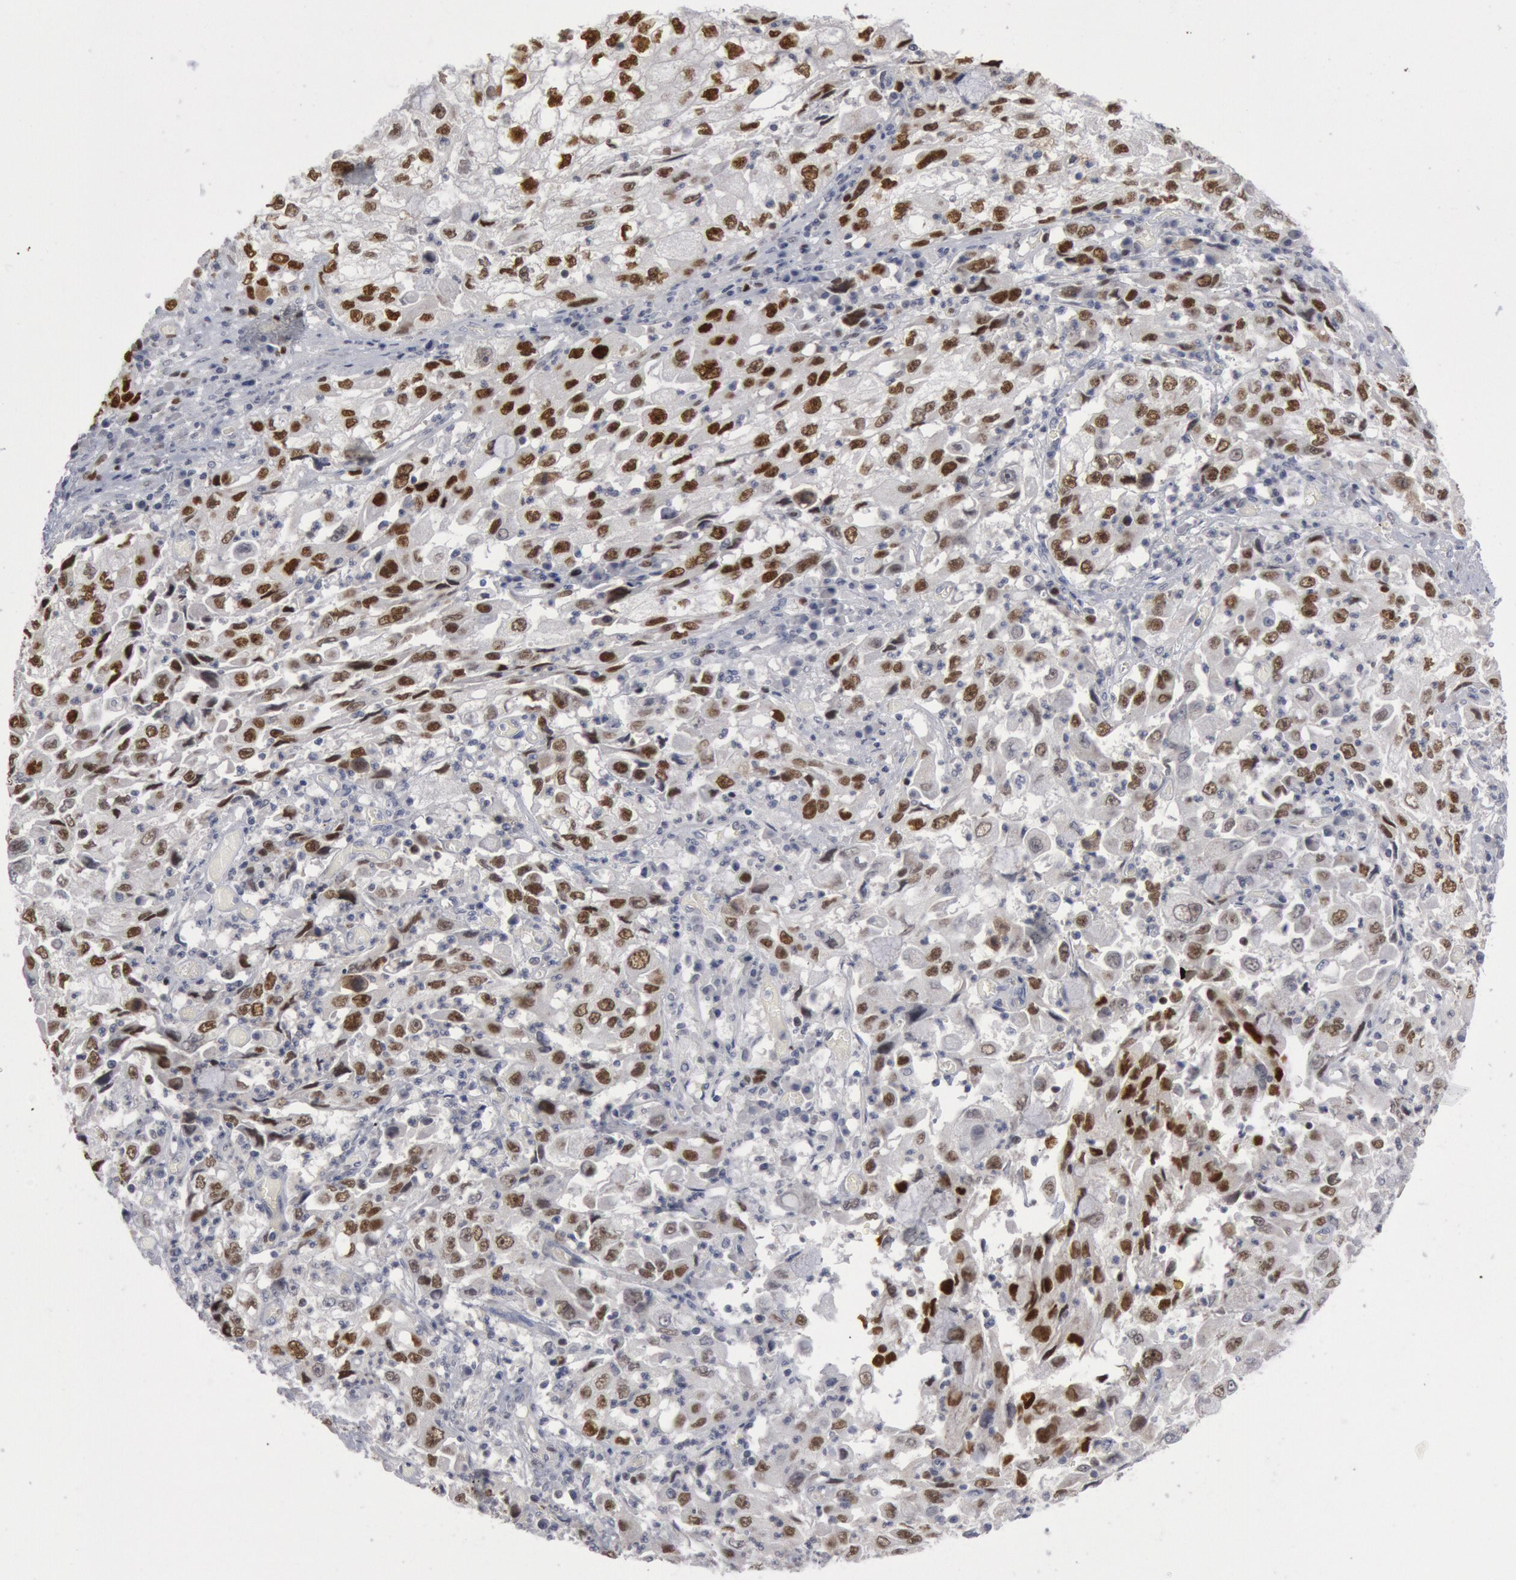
{"staining": {"intensity": "moderate", "quantity": "25%-75%", "location": "nuclear"}, "tissue": "cervical cancer", "cell_type": "Tumor cells", "image_type": "cancer", "snomed": [{"axis": "morphology", "description": "Squamous cell carcinoma, NOS"}, {"axis": "topography", "description": "Cervix"}], "caption": "There is medium levels of moderate nuclear positivity in tumor cells of squamous cell carcinoma (cervical), as demonstrated by immunohistochemical staining (brown color).", "gene": "WDHD1", "patient": {"sex": "female", "age": 36}}